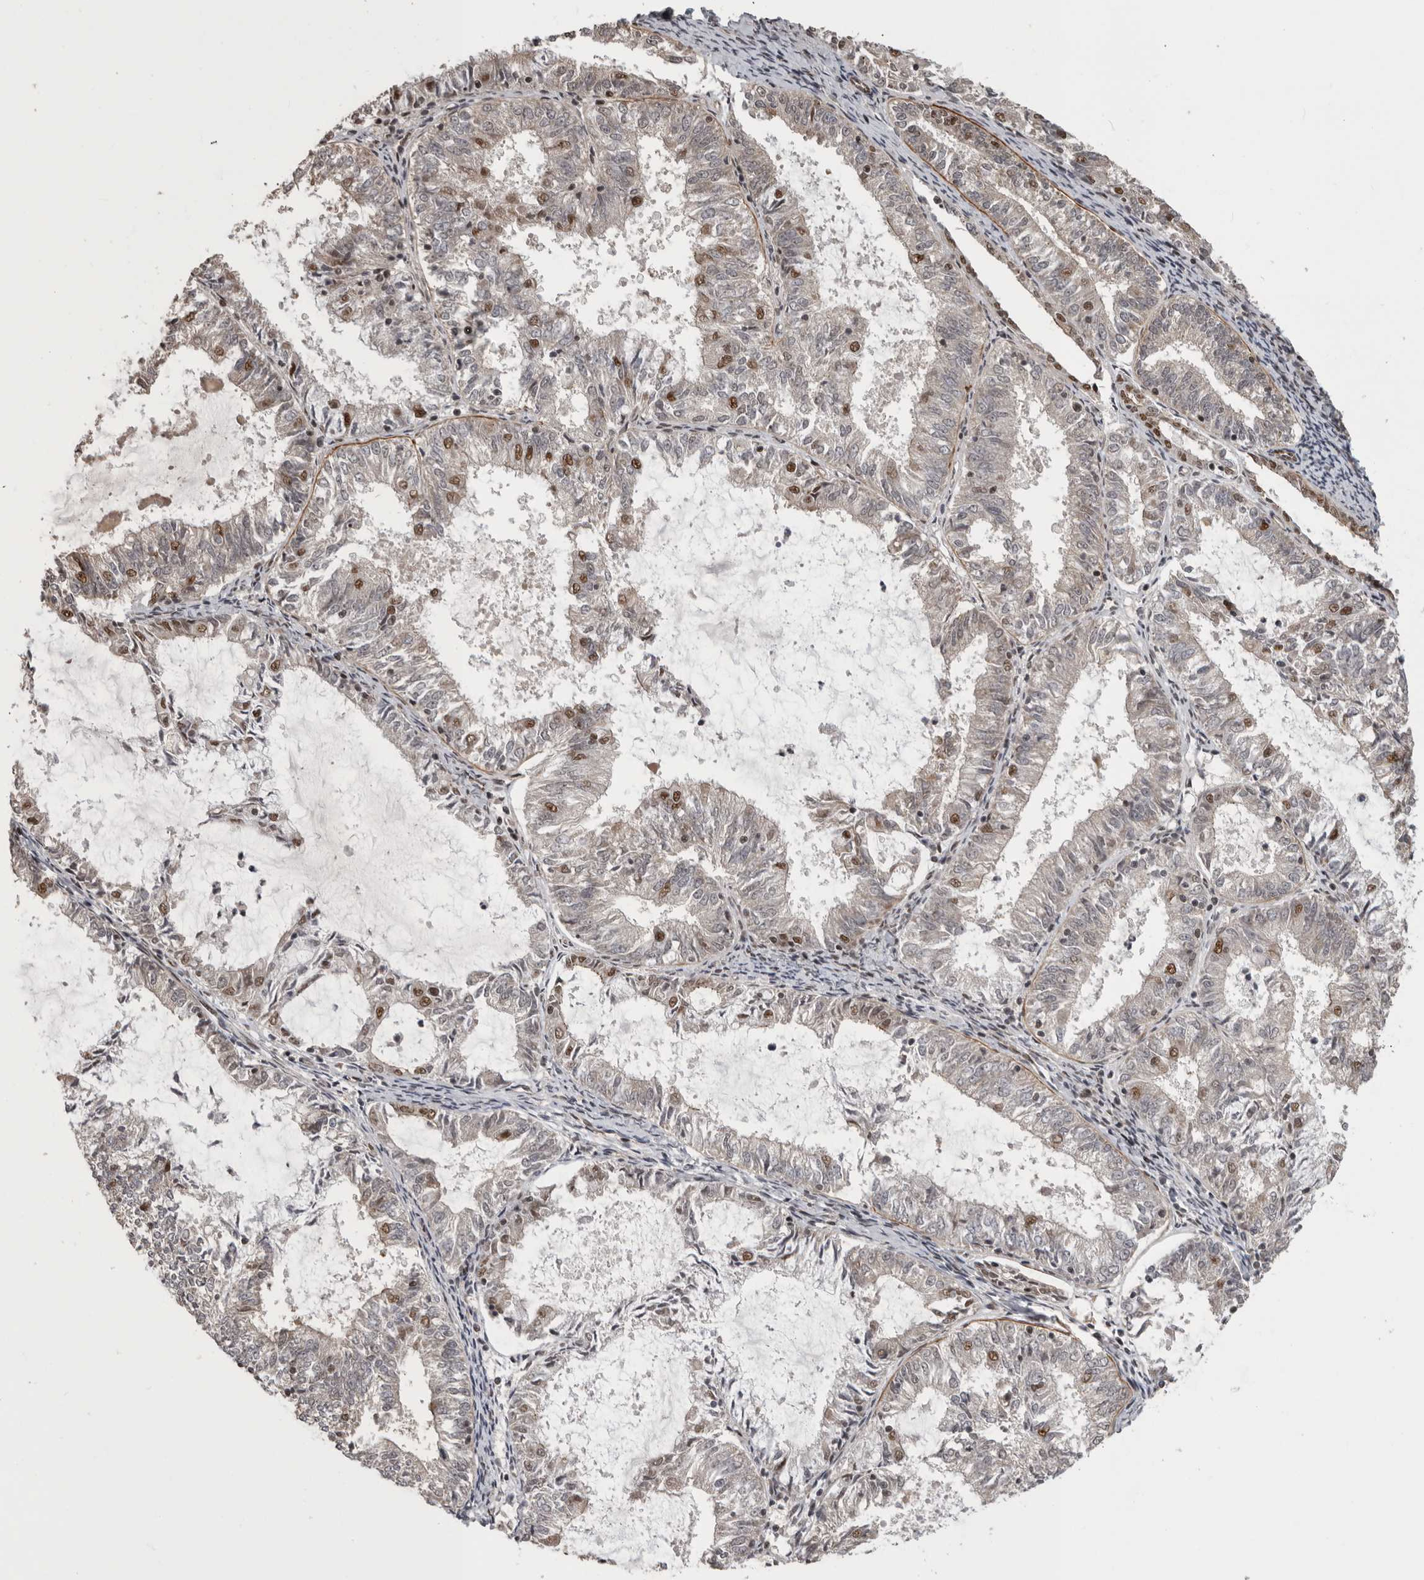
{"staining": {"intensity": "strong", "quantity": "<25%", "location": "nuclear"}, "tissue": "endometrial cancer", "cell_type": "Tumor cells", "image_type": "cancer", "snomed": [{"axis": "morphology", "description": "Adenocarcinoma, NOS"}, {"axis": "topography", "description": "Endometrium"}], "caption": "A brown stain labels strong nuclear positivity of a protein in endometrial adenocarcinoma tumor cells.", "gene": "CBLL1", "patient": {"sex": "female", "age": 57}}